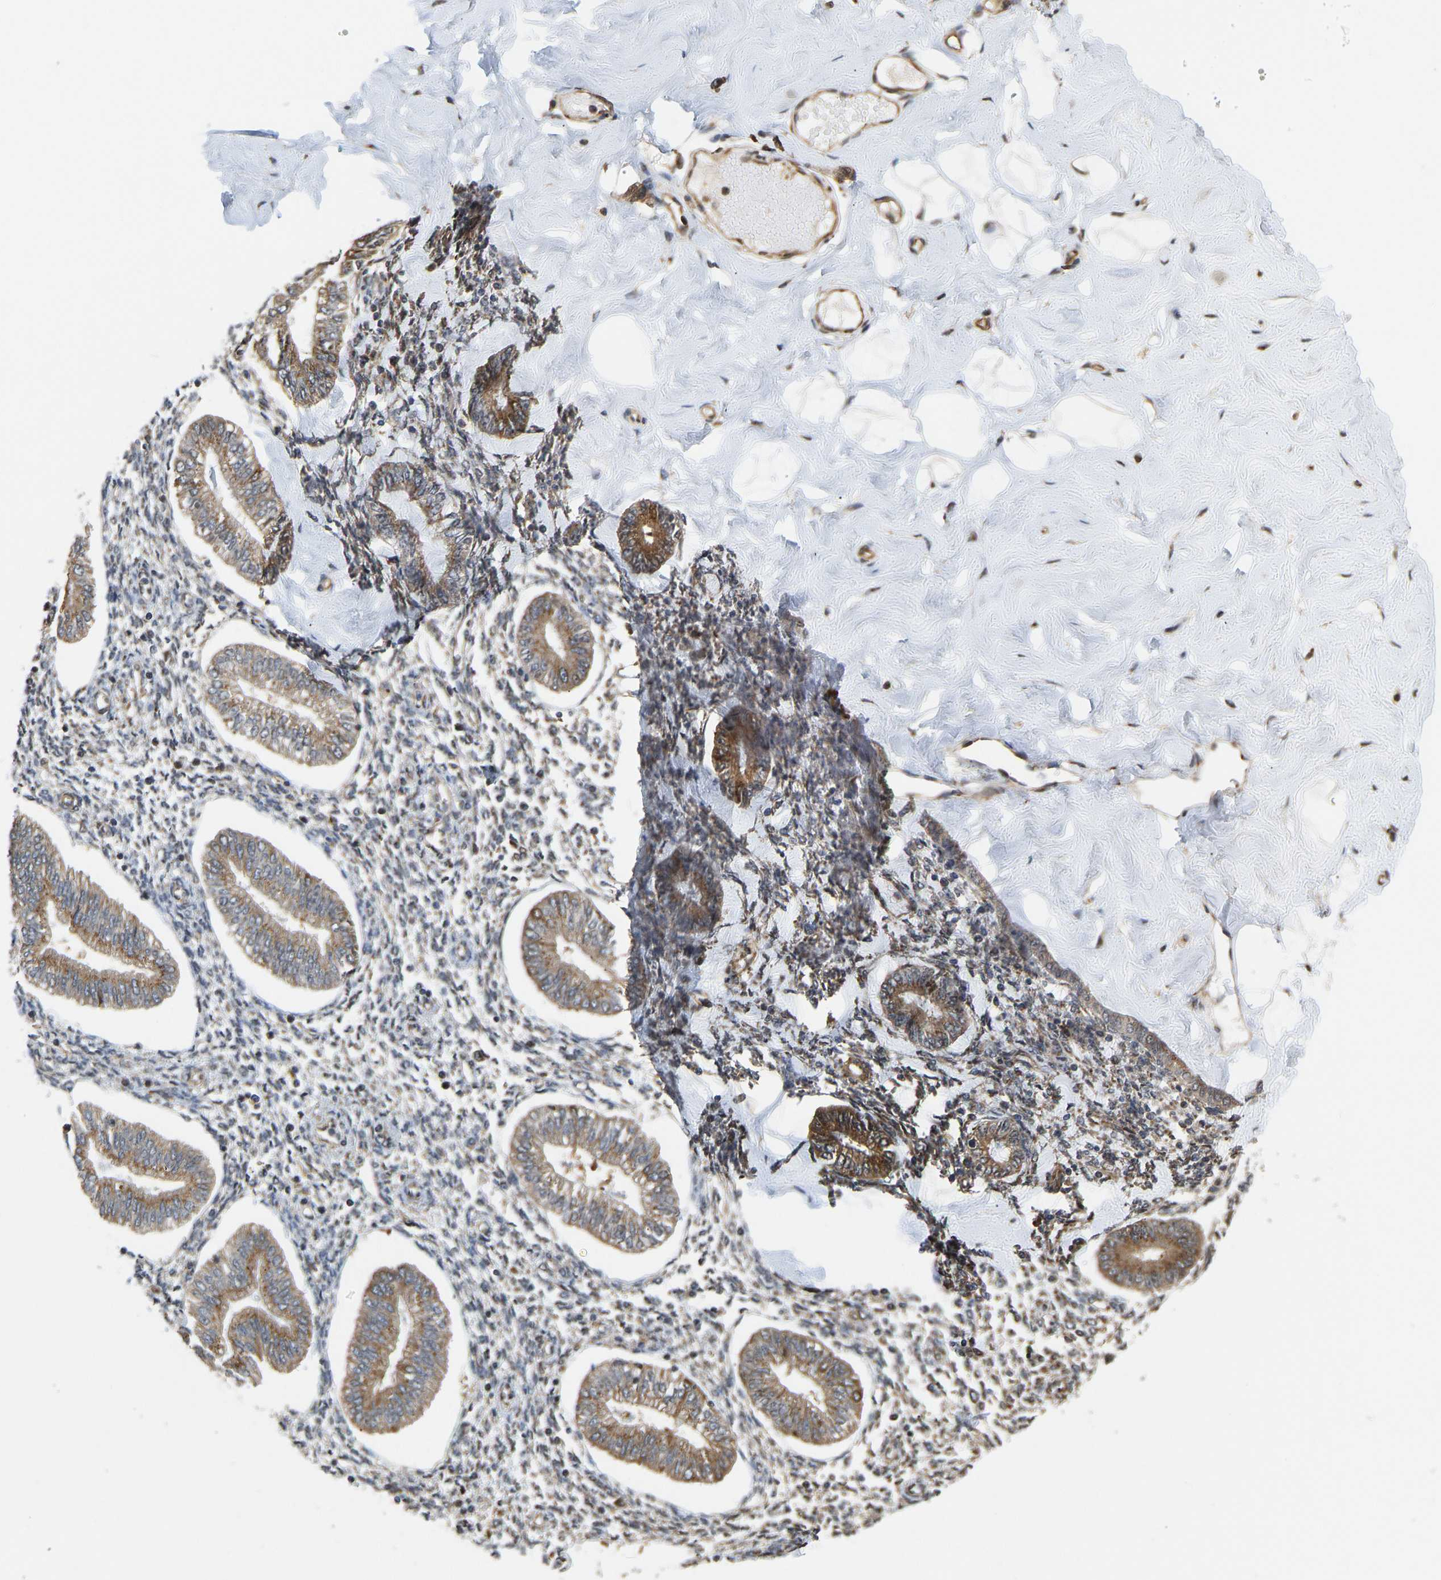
{"staining": {"intensity": "moderate", "quantity": ">75%", "location": "cytoplasmic/membranous"}, "tissue": "endometrium", "cell_type": "Cells in endometrial stroma", "image_type": "normal", "snomed": [{"axis": "morphology", "description": "Normal tissue, NOS"}, {"axis": "topography", "description": "Endometrium"}], "caption": "Immunohistochemical staining of unremarkable human endometrium shows medium levels of moderate cytoplasmic/membranous positivity in approximately >75% of cells in endometrial stroma. (DAB (3,3'-diaminobenzidine) = brown stain, brightfield microscopy at high magnification).", "gene": "YIPF4", "patient": {"sex": "female", "age": 50}}